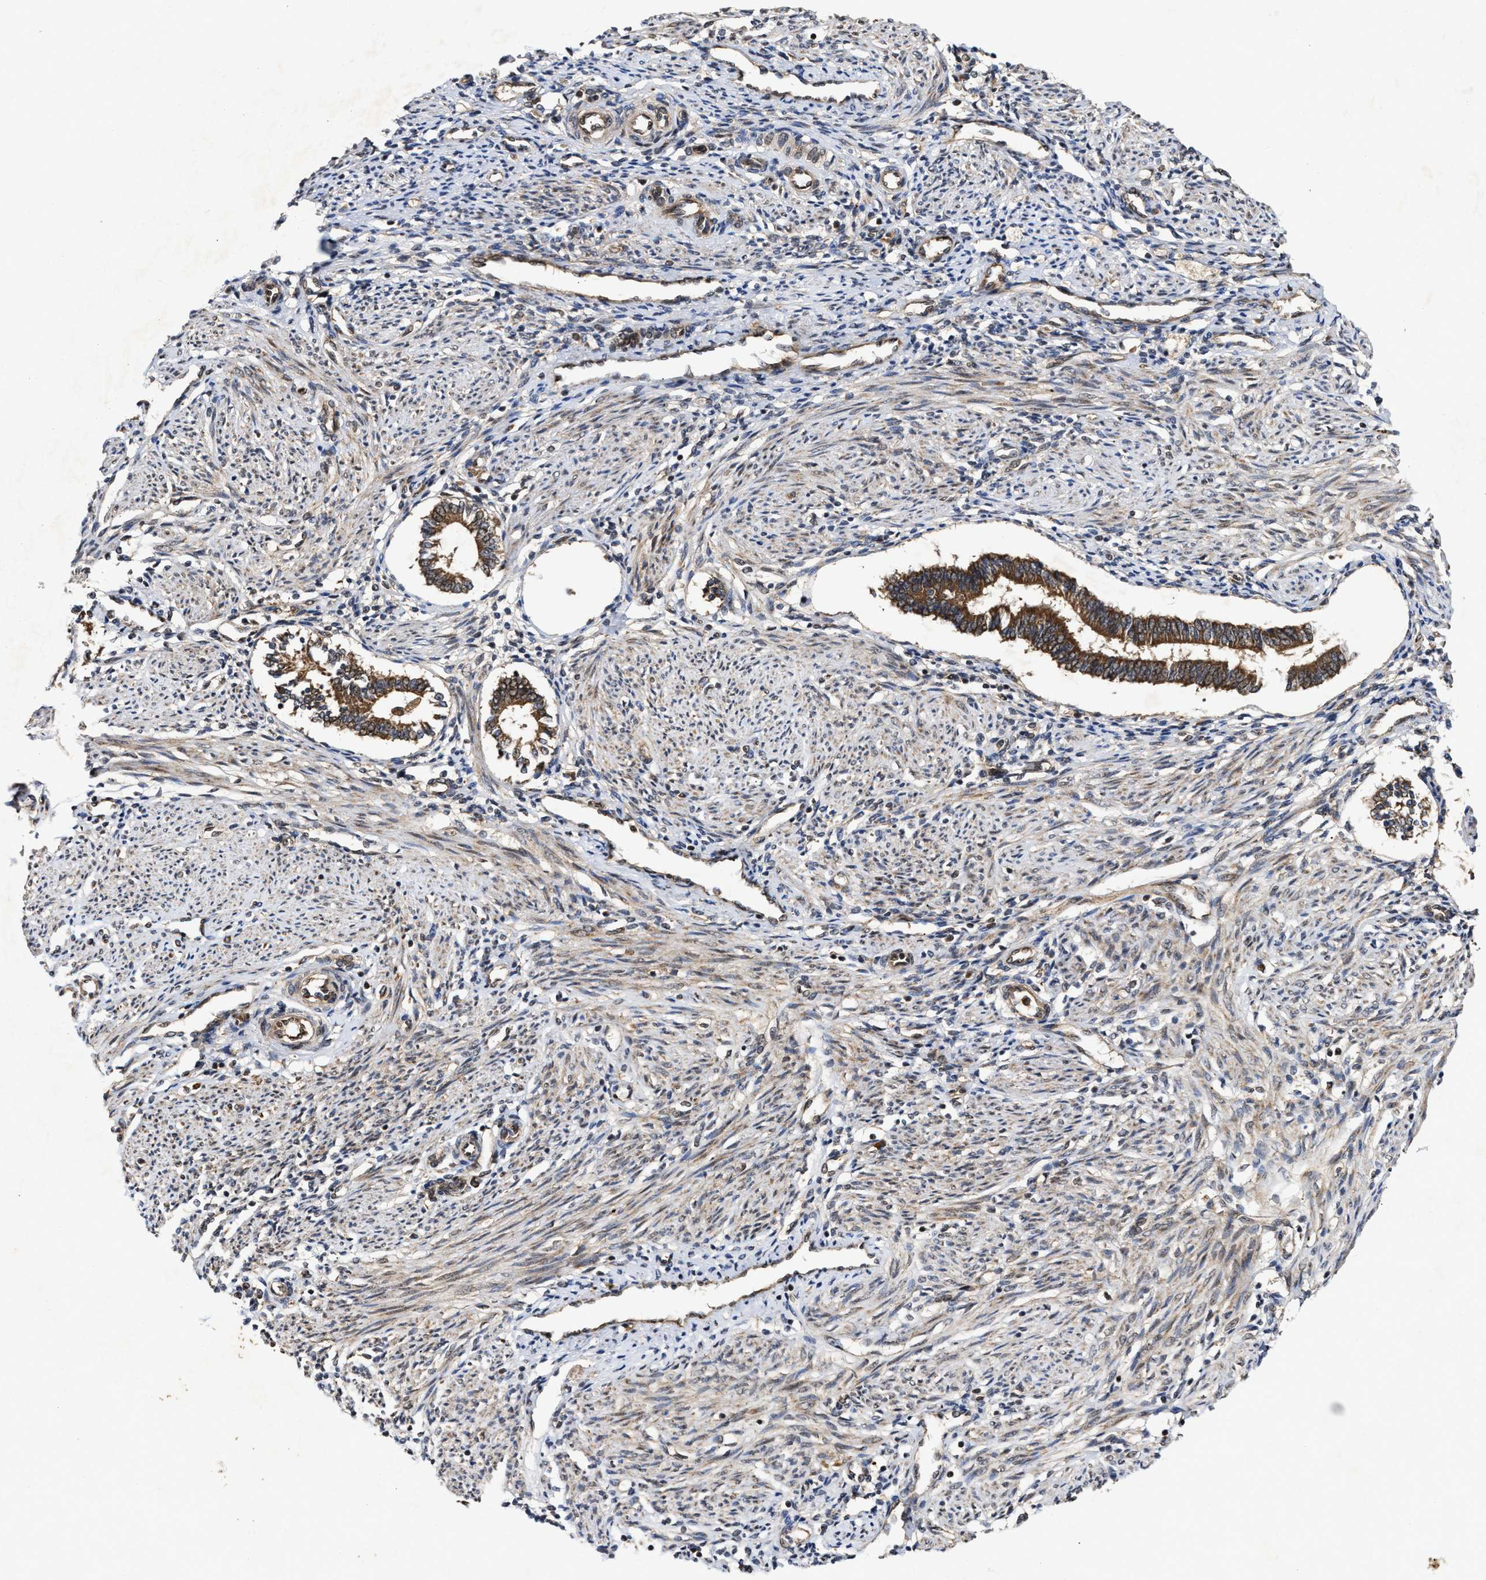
{"staining": {"intensity": "moderate", "quantity": ">75%", "location": "cytoplasmic/membranous"}, "tissue": "endometrium", "cell_type": "Cells in endometrial stroma", "image_type": "normal", "snomed": [{"axis": "morphology", "description": "Normal tissue, NOS"}, {"axis": "topography", "description": "Endometrium"}], "caption": "This is a histology image of immunohistochemistry (IHC) staining of unremarkable endometrium, which shows moderate positivity in the cytoplasmic/membranous of cells in endometrial stroma.", "gene": "CFLAR", "patient": {"sex": "female", "age": 42}}